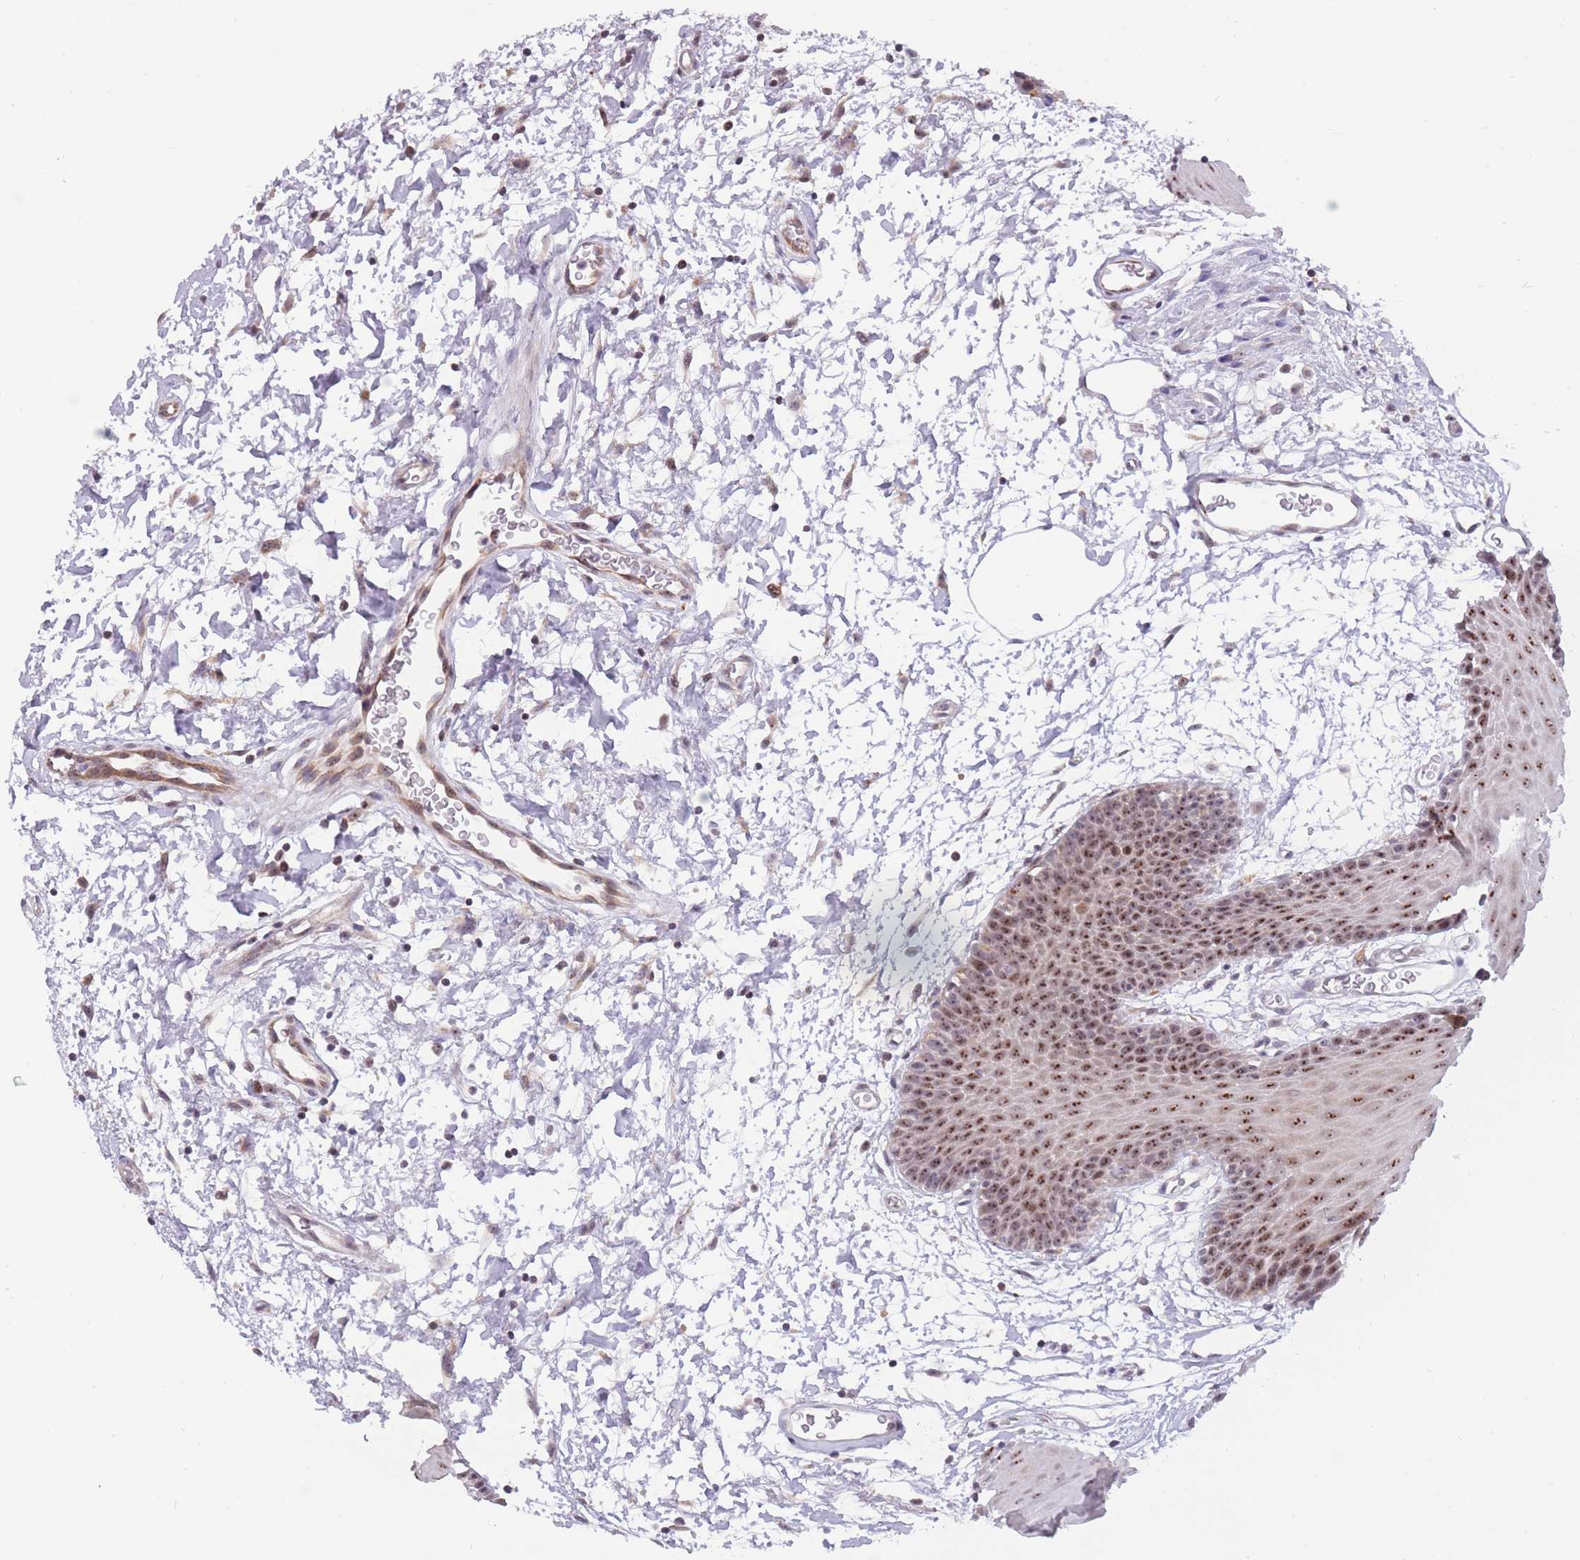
{"staining": {"intensity": "moderate", "quantity": ">75%", "location": "nuclear"}, "tissue": "oral mucosa", "cell_type": "Squamous epithelial cells", "image_type": "normal", "snomed": [{"axis": "morphology", "description": "Normal tissue, NOS"}, {"axis": "topography", "description": "Skeletal muscle"}, {"axis": "topography", "description": "Oral tissue"}, {"axis": "topography", "description": "Salivary gland"}, {"axis": "topography", "description": "Peripheral nerve tissue"}], "caption": "DAB (3,3'-diaminobenzidine) immunohistochemical staining of unremarkable human oral mucosa demonstrates moderate nuclear protein positivity in approximately >75% of squamous epithelial cells. The staining was performed using DAB (3,3'-diaminobenzidine), with brown indicating positive protein expression. Nuclei are stained blue with hematoxylin.", "gene": "MCIDAS", "patient": {"sex": "male", "age": 54}}